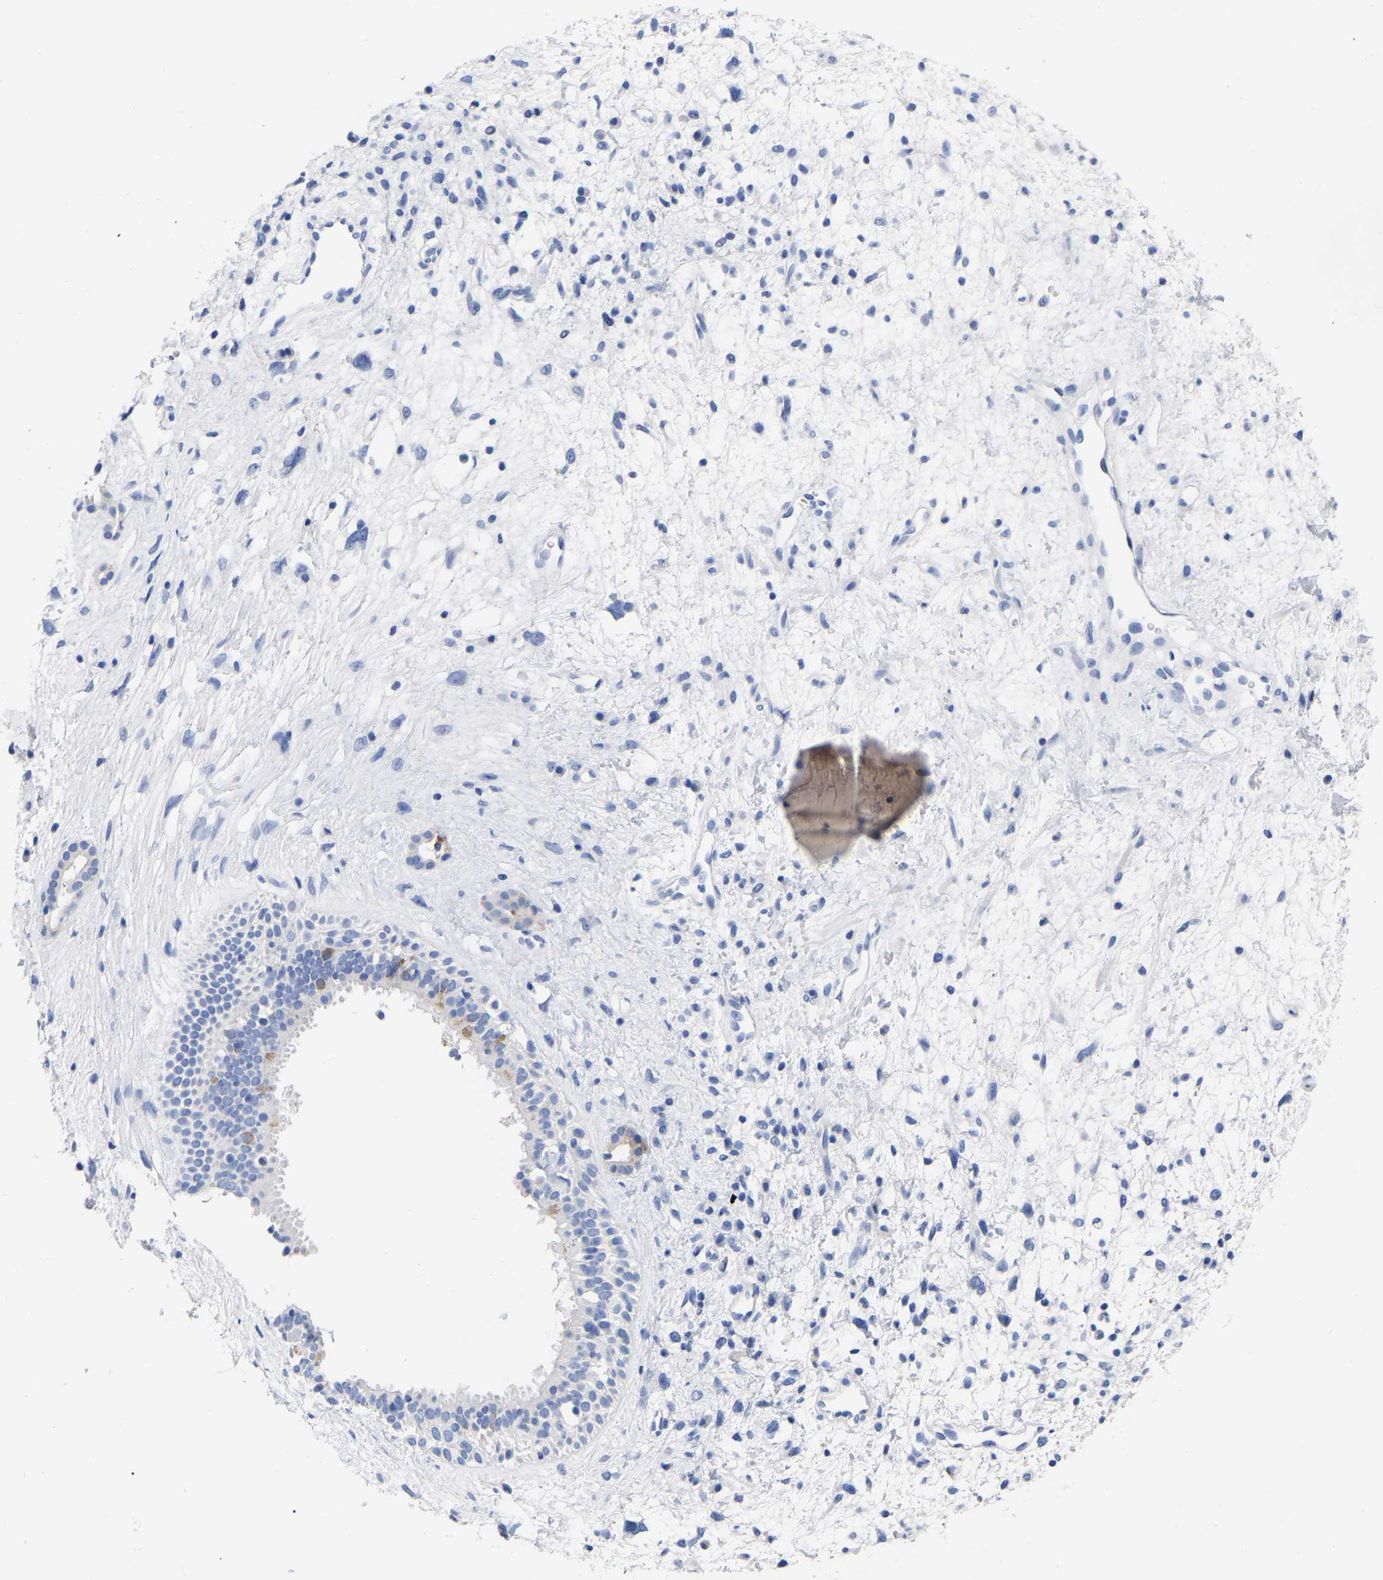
{"staining": {"intensity": "negative", "quantity": "none", "location": "none"}, "tissue": "nasopharynx", "cell_type": "Respiratory epithelial cells", "image_type": "normal", "snomed": [{"axis": "morphology", "description": "Normal tissue, NOS"}, {"axis": "topography", "description": "Nasopharynx"}], "caption": "Photomicrograph shows no significant protein expression in respiratory epithelial cells of normal nasopharynx.", "gene": "ANXA13", "patient": {"sex": "male", "age": 22}}